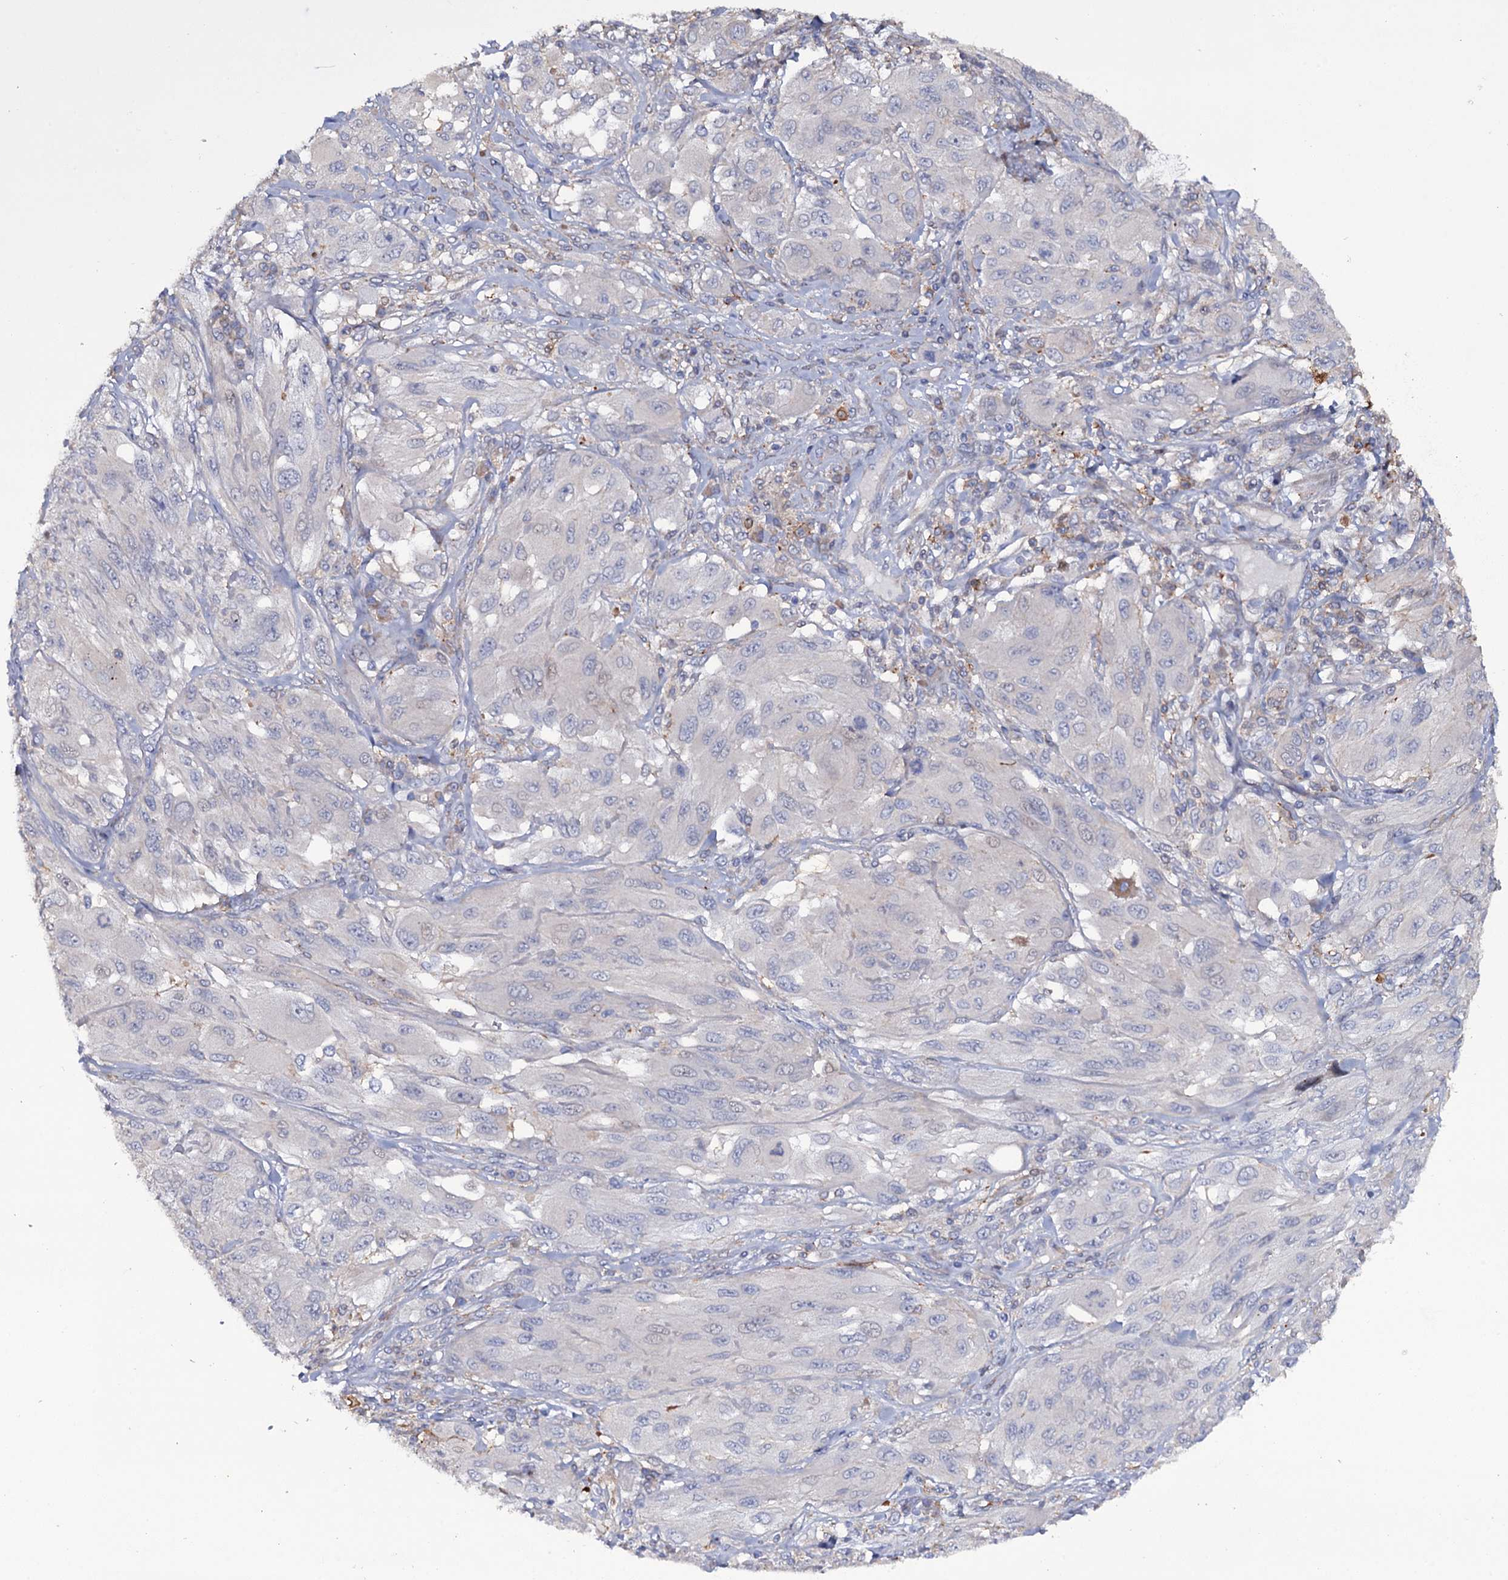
{"staining": {"intensity": "negative", "quantity": "none", "location": "none"}, "tissue": "melanoma", "cell_type": "Tumor cells", "image_type": "cancer", "snomed": [{"axis": "morphology", "description": "Malignant melanoma, NOS"}, {"axis": "topography", "description": "Skin"}], "caption": "This is an immunohistochemistry histopathology image of human malignant melanoma. There is no positivity in tumor cells.", "gene": "TTC23", "patient": {"sex": "female", "age": 91}}